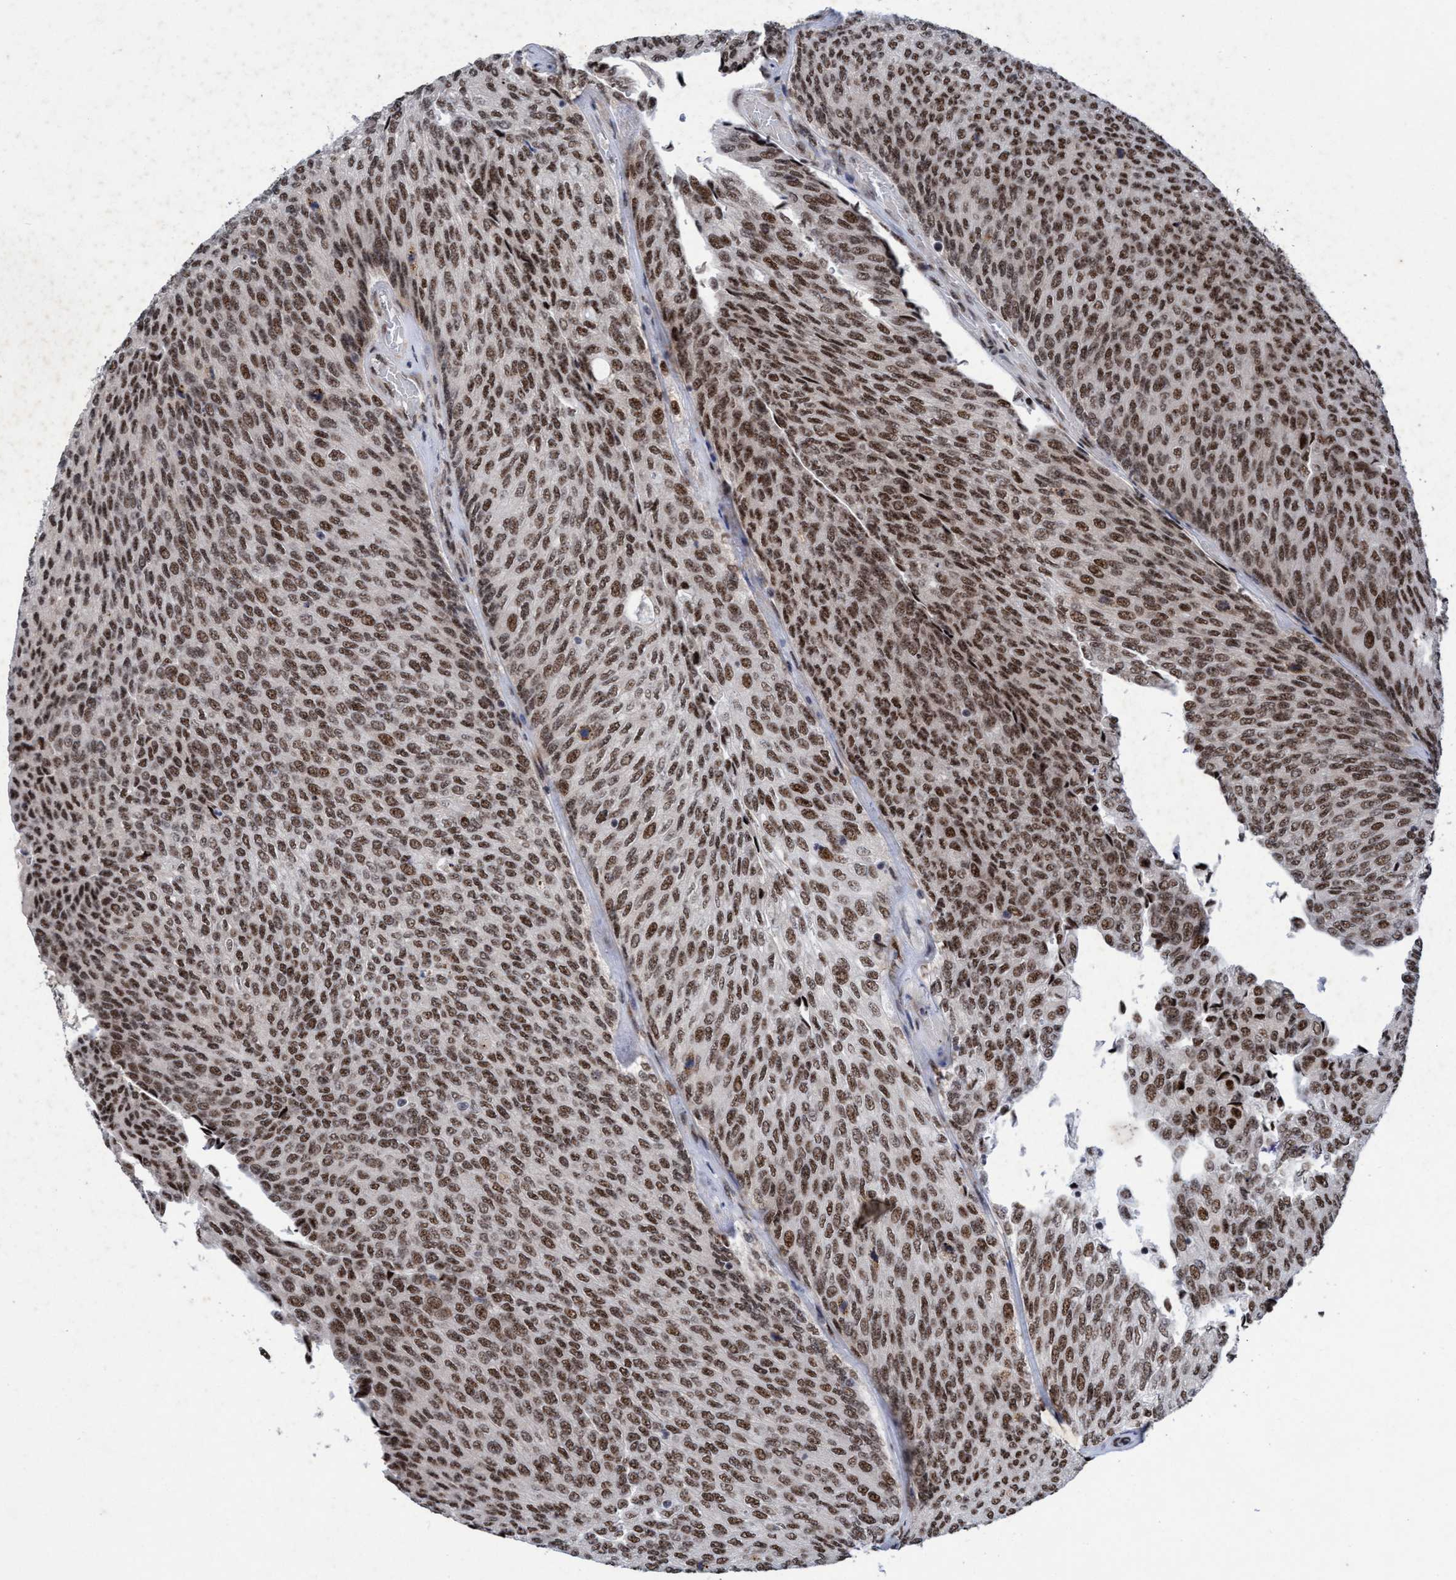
{"staining": {"intensity": "strong", "quantity": ">75%", "location": "nuclear"}, "tissue": "urothelial cancer", "cell_type": "Tumor cells", "image_type": "cancer", "snomed": [{"axis": "morphology", "description": "Urothelial carcinoma, Low grade"}, {"axis": "topography", "description": "Urinary bladder"}], "caption": "Immunohistochemical staining of urothelial cancer exhibits high levels of strong nuclear protein staining in about >75% of tumor cells.", "gene": "GLT6D1", "patient": {"sex": "female", "age": 79}}